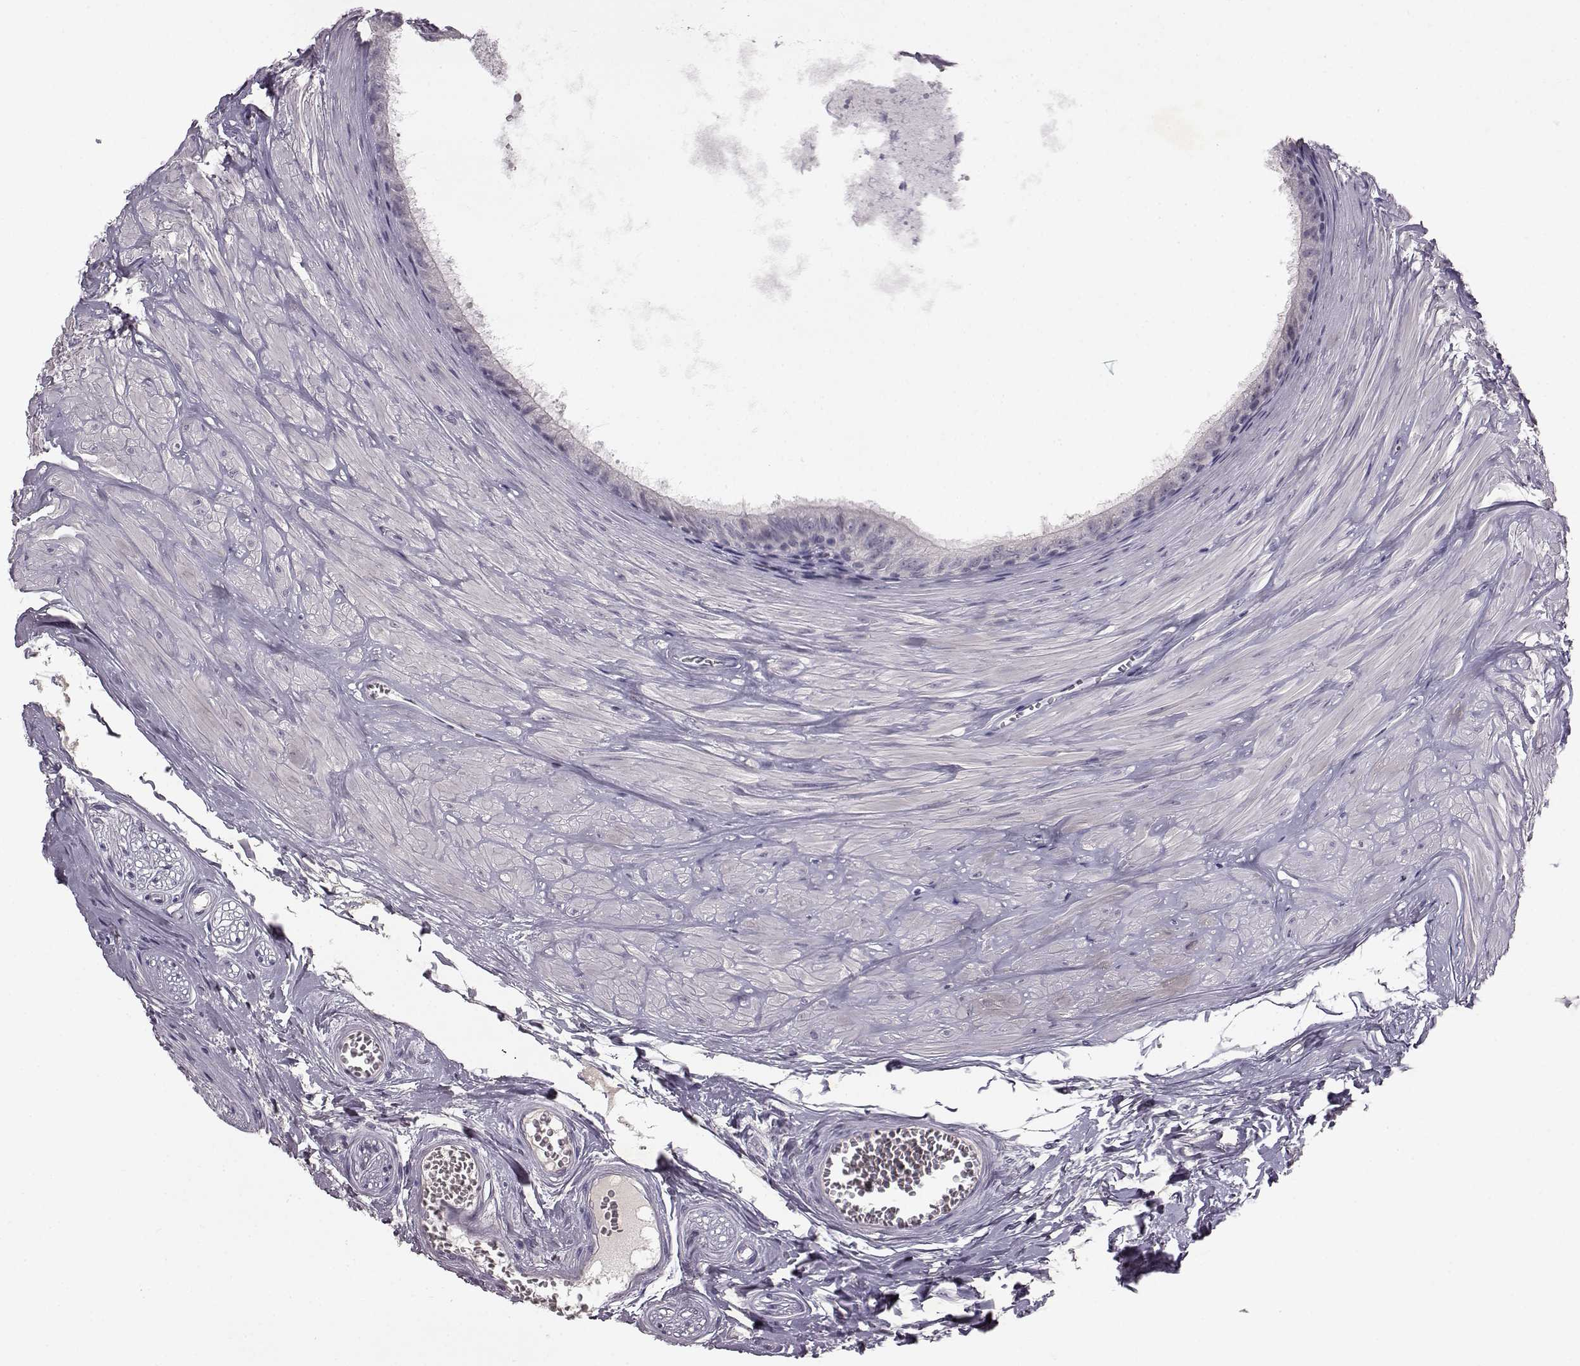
{"staining": {"intensity": "negative", "quantity": "none", "location": "none"}, "tissue": "epididymis", "cell_type": "Glandular cells", "image_type": "normal", "snomed": [{"axis": "morphology", "description": "Normal tissue, NOS"}, {"axis": "topography", "description": "Epididymis"}], "caption": "High power microscopy micrograph of an IHC image of unremarkable epididymis, revealing no significant positivity in glandular cells. (Stains: DAB (3,3'-diaminobenzidine) immunohistochemistry with hematoxylin counter stain, Microscopy: brightfield microscopy at high magnification).", "gene": "SPAG17", "patient": {"sex": "male", "age": 37}}